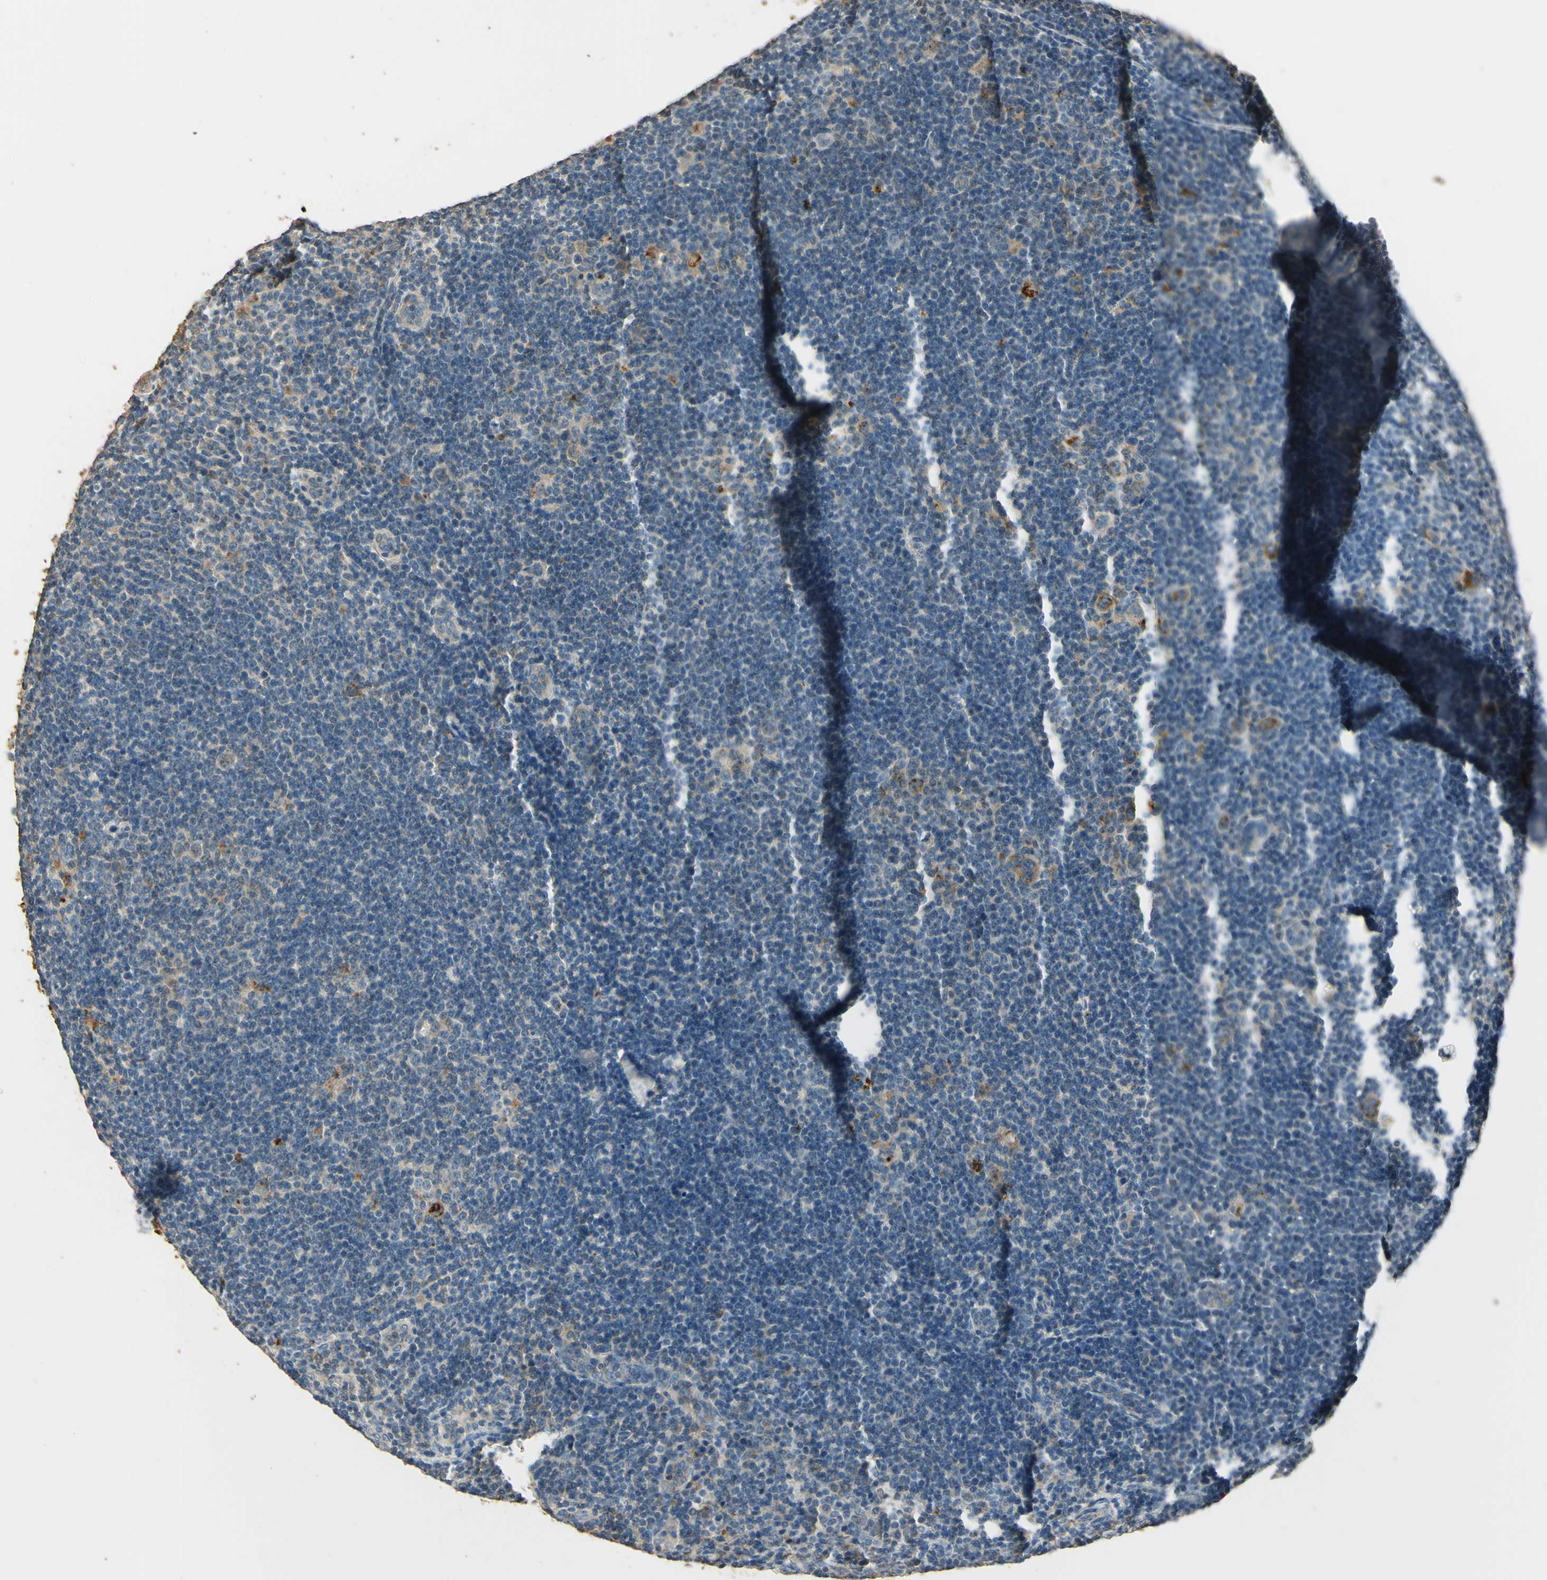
{"staining": {"intensity": "moderate", "quantity": "25%-75%", "location": "cytoplasmic/membranous"}, "tissue": "lymphoma", "cell_type": "Tumor cells", "image_type": "cancer", "snomed": [{"axis": "morphology", "description": "Hodgkin's disease, NOS"}, {"axis": "topography", "description": "Lymph node"}], "caption": "A brown stain shows moderate cytoplasmic/membranous positivity of a protein in lymphoma tumor cells. (Stains: DAB (3,3'-diaminobenzidine) in brown, nuclei in blue, Microscopy: brightfield microscopy at high magnification).", "gene": "ARHGEF17", "patient": {"sex": "female", "age": 57}}